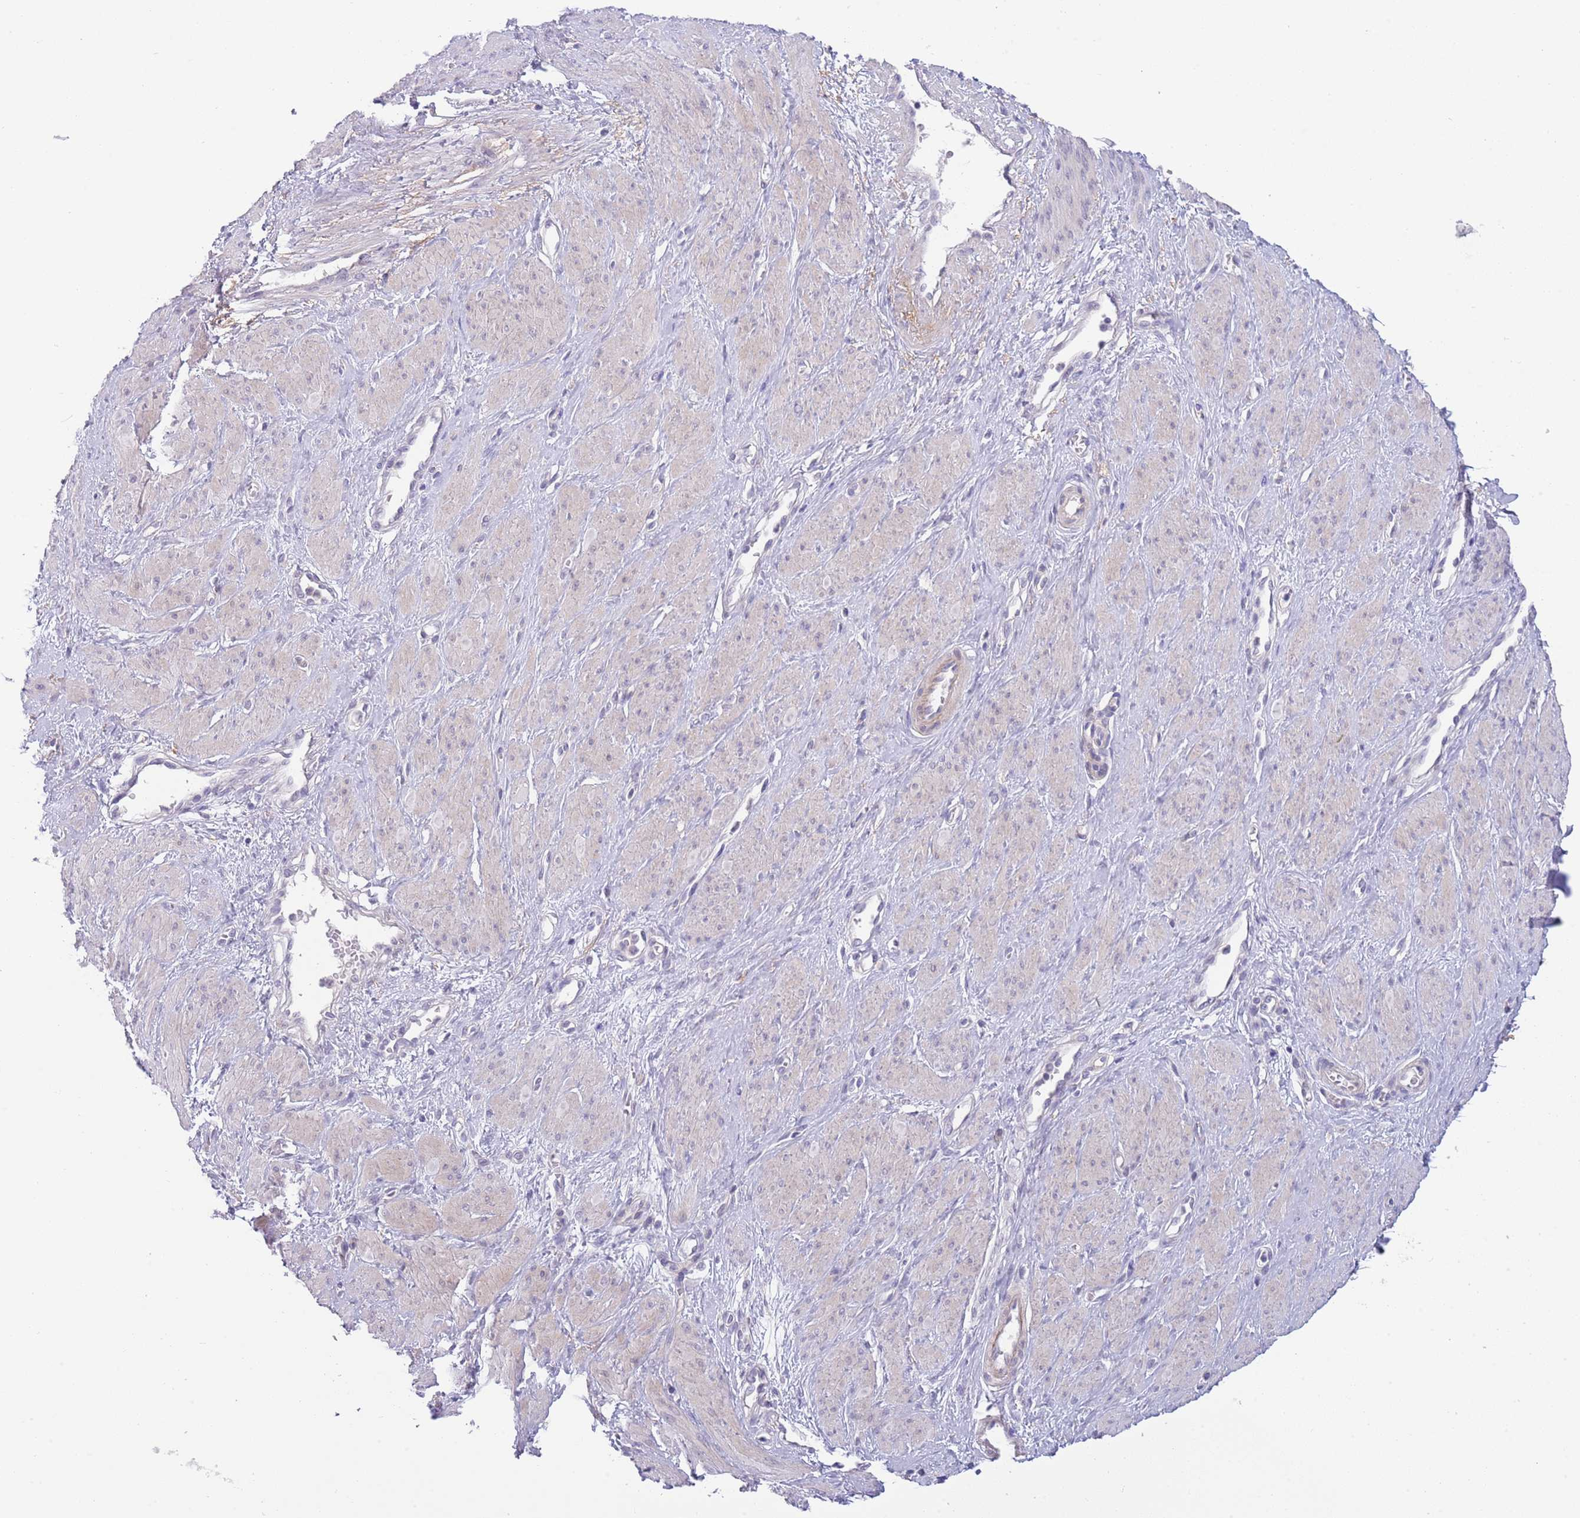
{"staining": {"intensity": "negative", "quantity": "none", "location": "none"}, "tissue": "smooth muscle", "cell_type": "Smooth muscle cells", "image_type": "normal", "snomed": [{"axis": "morphology", "description": "Normal tissue, NOS"}, {"axis": "topography", "description": "Smooth muscle"}, {"axis": "topography", "description": "Uterus"}], "caption": "Smooth muscle was stained to show a protein in brown. There is no significant staining in smooth muscle cells. Brightfield microscopy of immunohistochemistry stained with DAB (3,3'-diaminobenzidine) (brown) and hematoxylin (blue), captured at high magnification.", "gene": "PIMREG", "patient": {"sex": "female", "age": 39}}